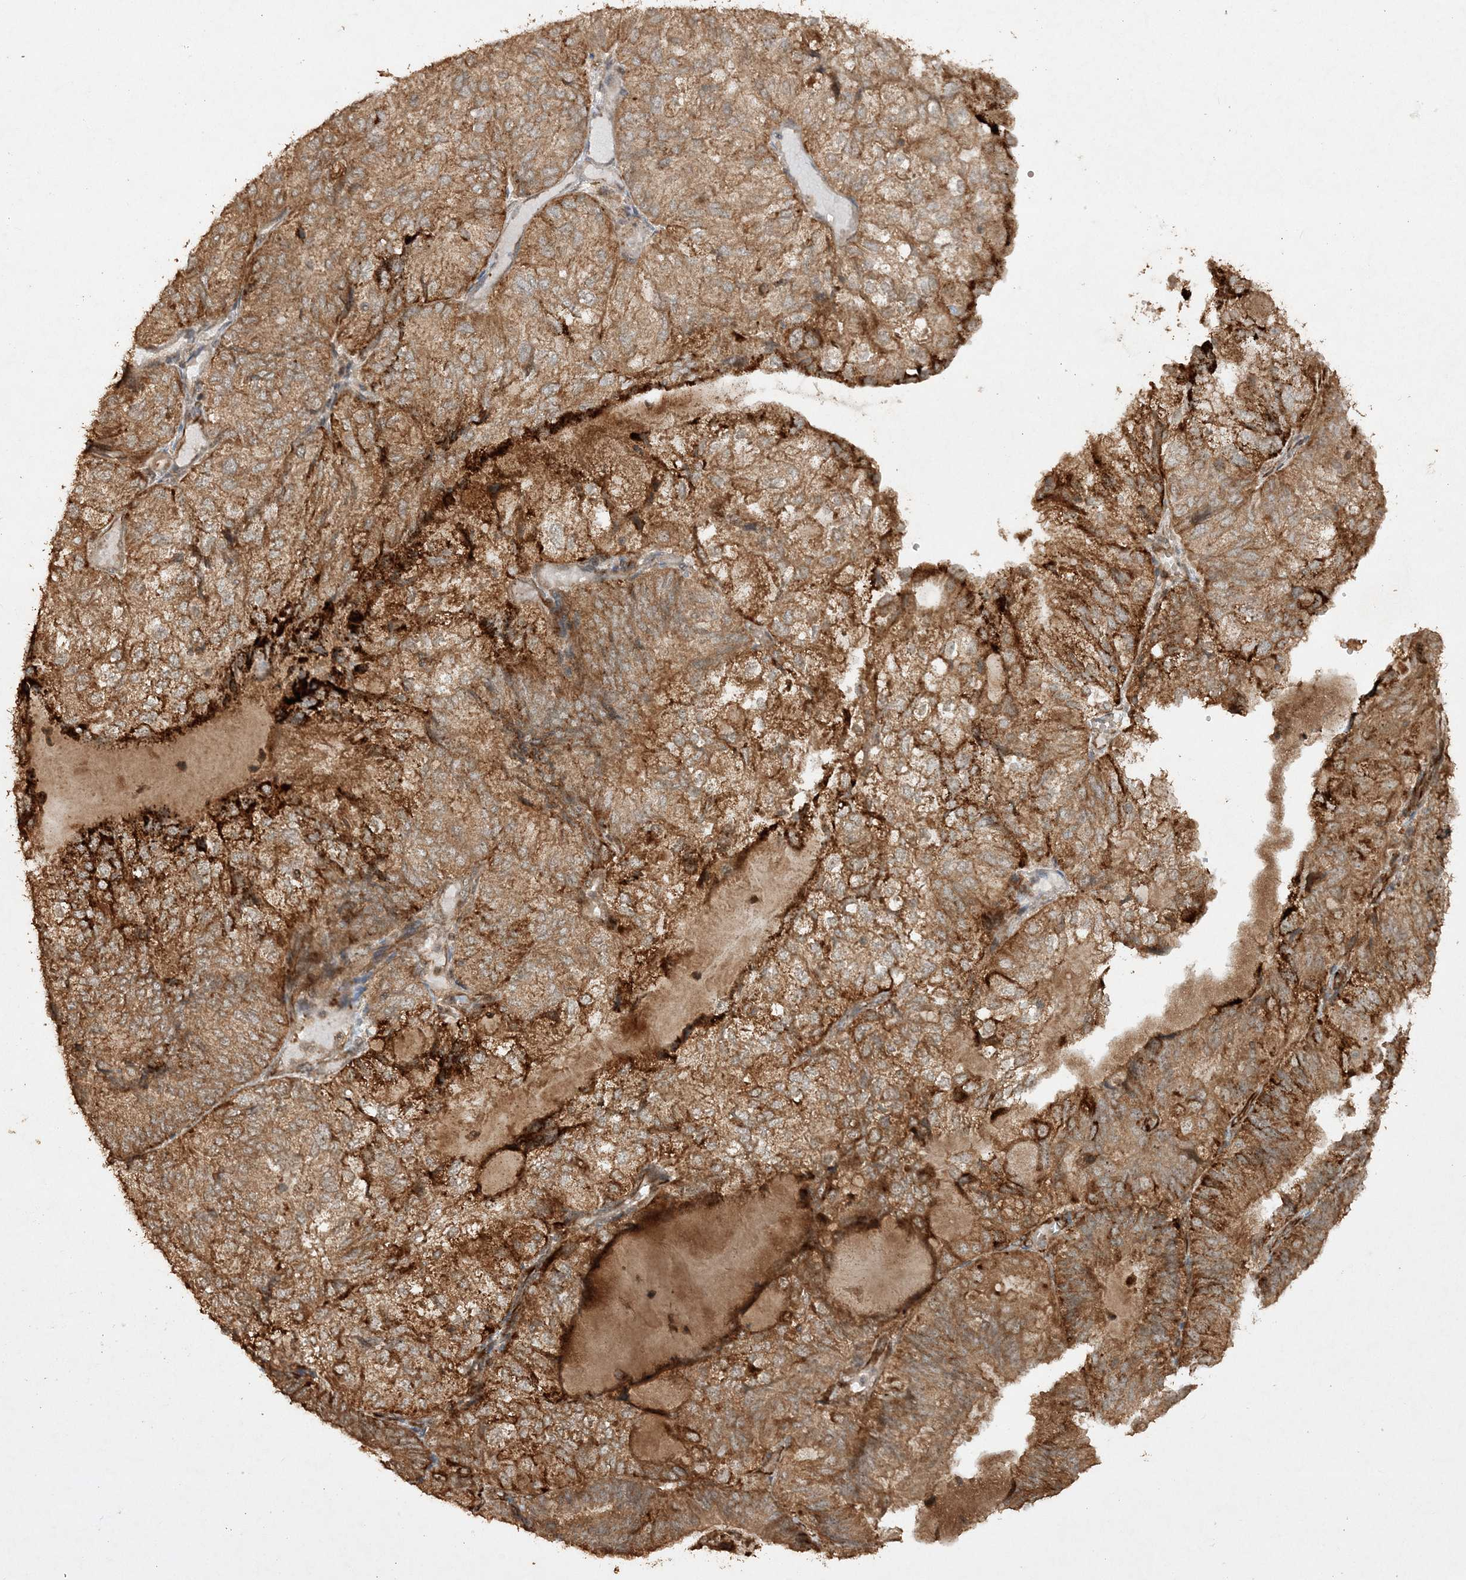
{"staining": {"intensity": "strong", "quantity": ">75%", "location": "cytoplasmic/membranous"}, "tissue": "endometrial cancer", "cell_type": "Tumor cells", "image_type": "cancer", "snomed": [{"axis": "morphology", "description": "Adenocarcinoma, NOS"}, {"axis": "topography", "description": "Endometrium"}], "caption": "A high-resolution micrograph shows IHC staining of endometrial adenocarcinoma, which exhibits strong cytoplasmic/membranous expression in about >75% of tumor cells.", "gene": "AVPI1", "patient": {"sex": "female", "age": 81}}